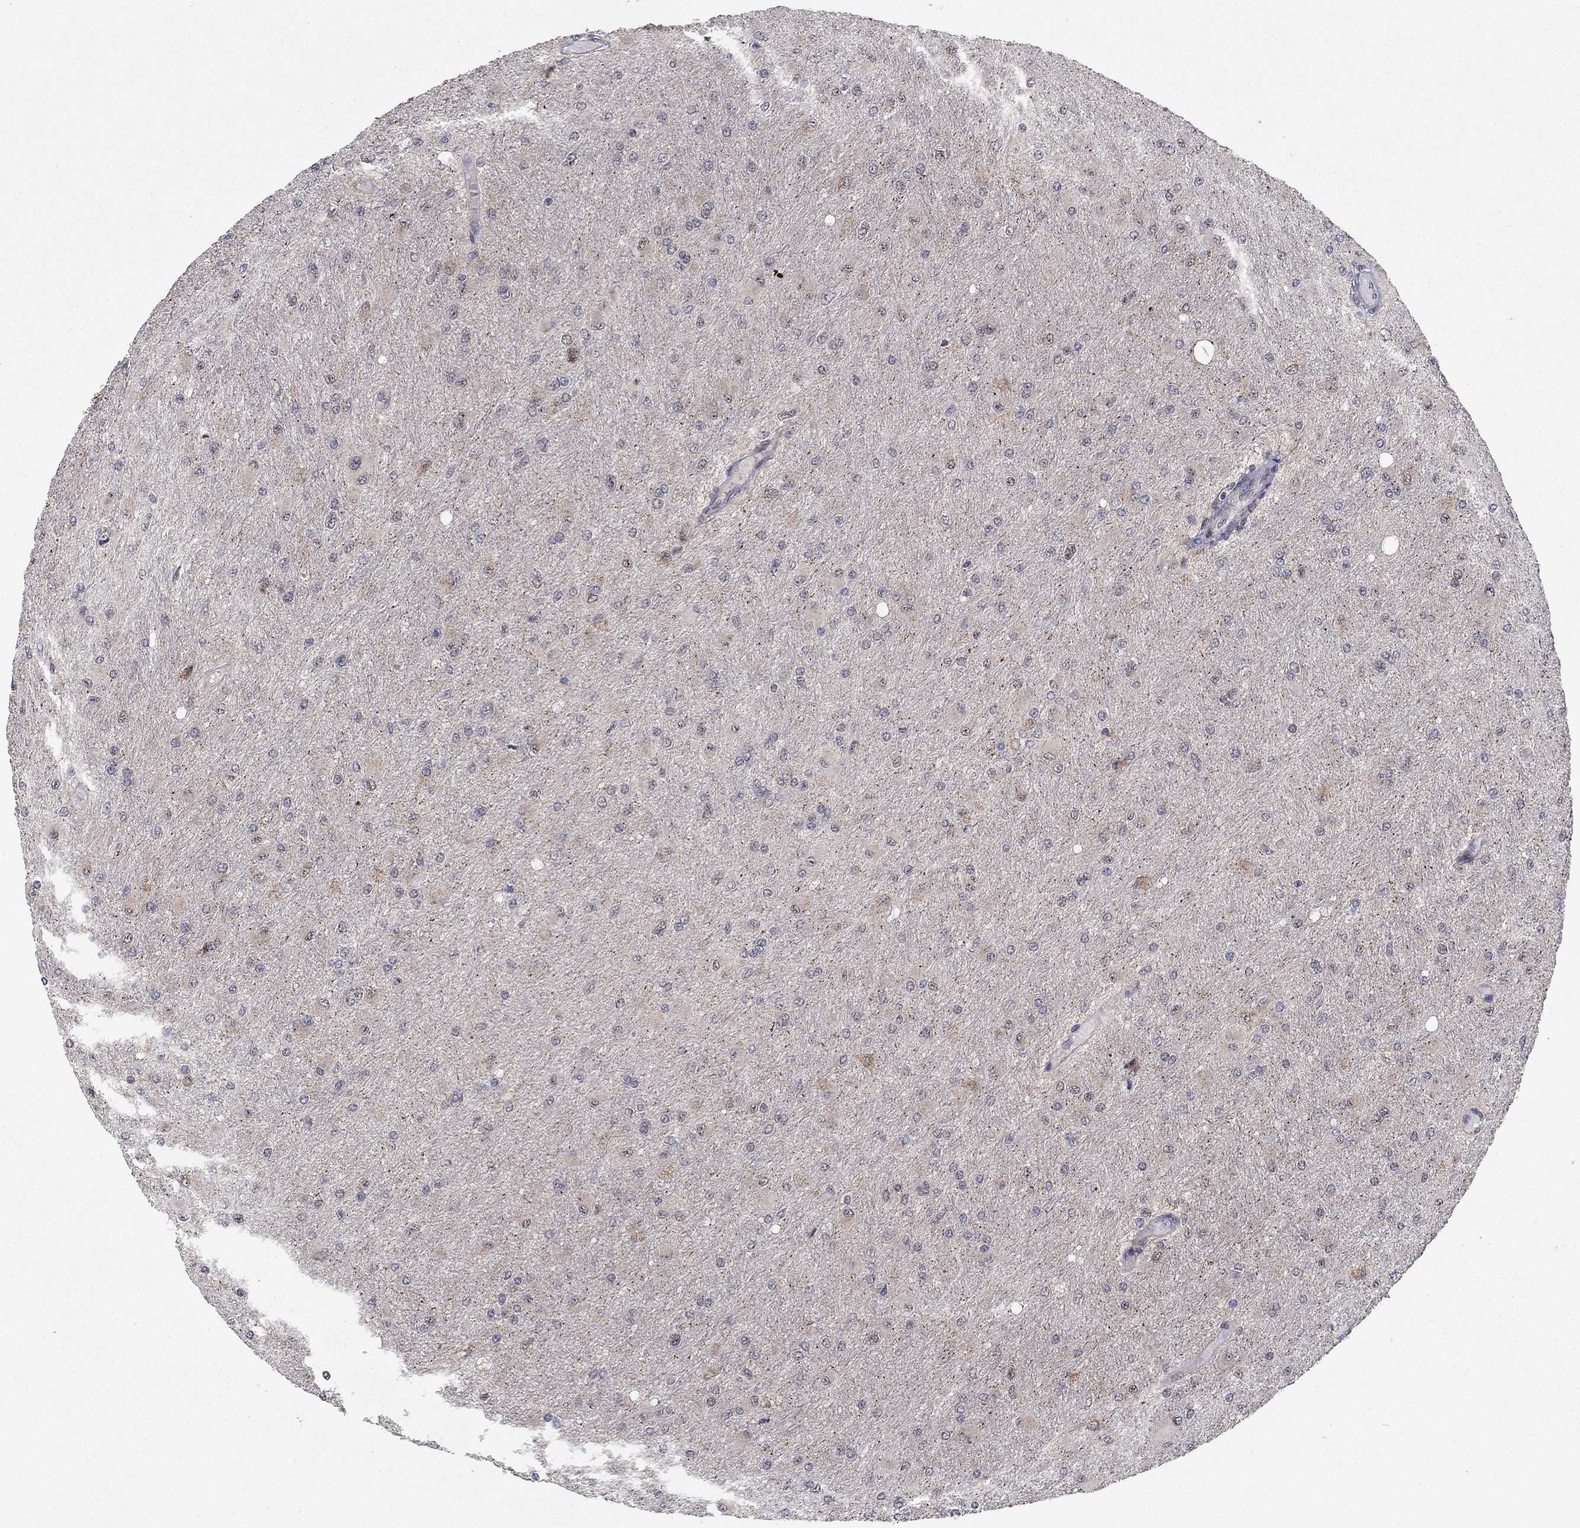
{"staining": {"intensity": "moderate", "quantity": "25%-75%", "location": "cytoplasmic/membranous"}, "tissue": "glioma", "cell_type": "Tumor cells", "image_type": "cancer", "snomed": [{"axis": "morphology", "description": "Glioma, malignant, High grade"}, {"axis": "topography", "description": "Cerebral cortex"}], "caption": "Immunohistochemistry (IHC) photomicrograph of human glioma stained for a protein (brown), which demonstrates medium levels of moderate cytoplasmic/membranous staining in approximately 25%-75% of tumor cells.", "gene": "ZNF395", "patient": {"sex": "female", "age": 36}}